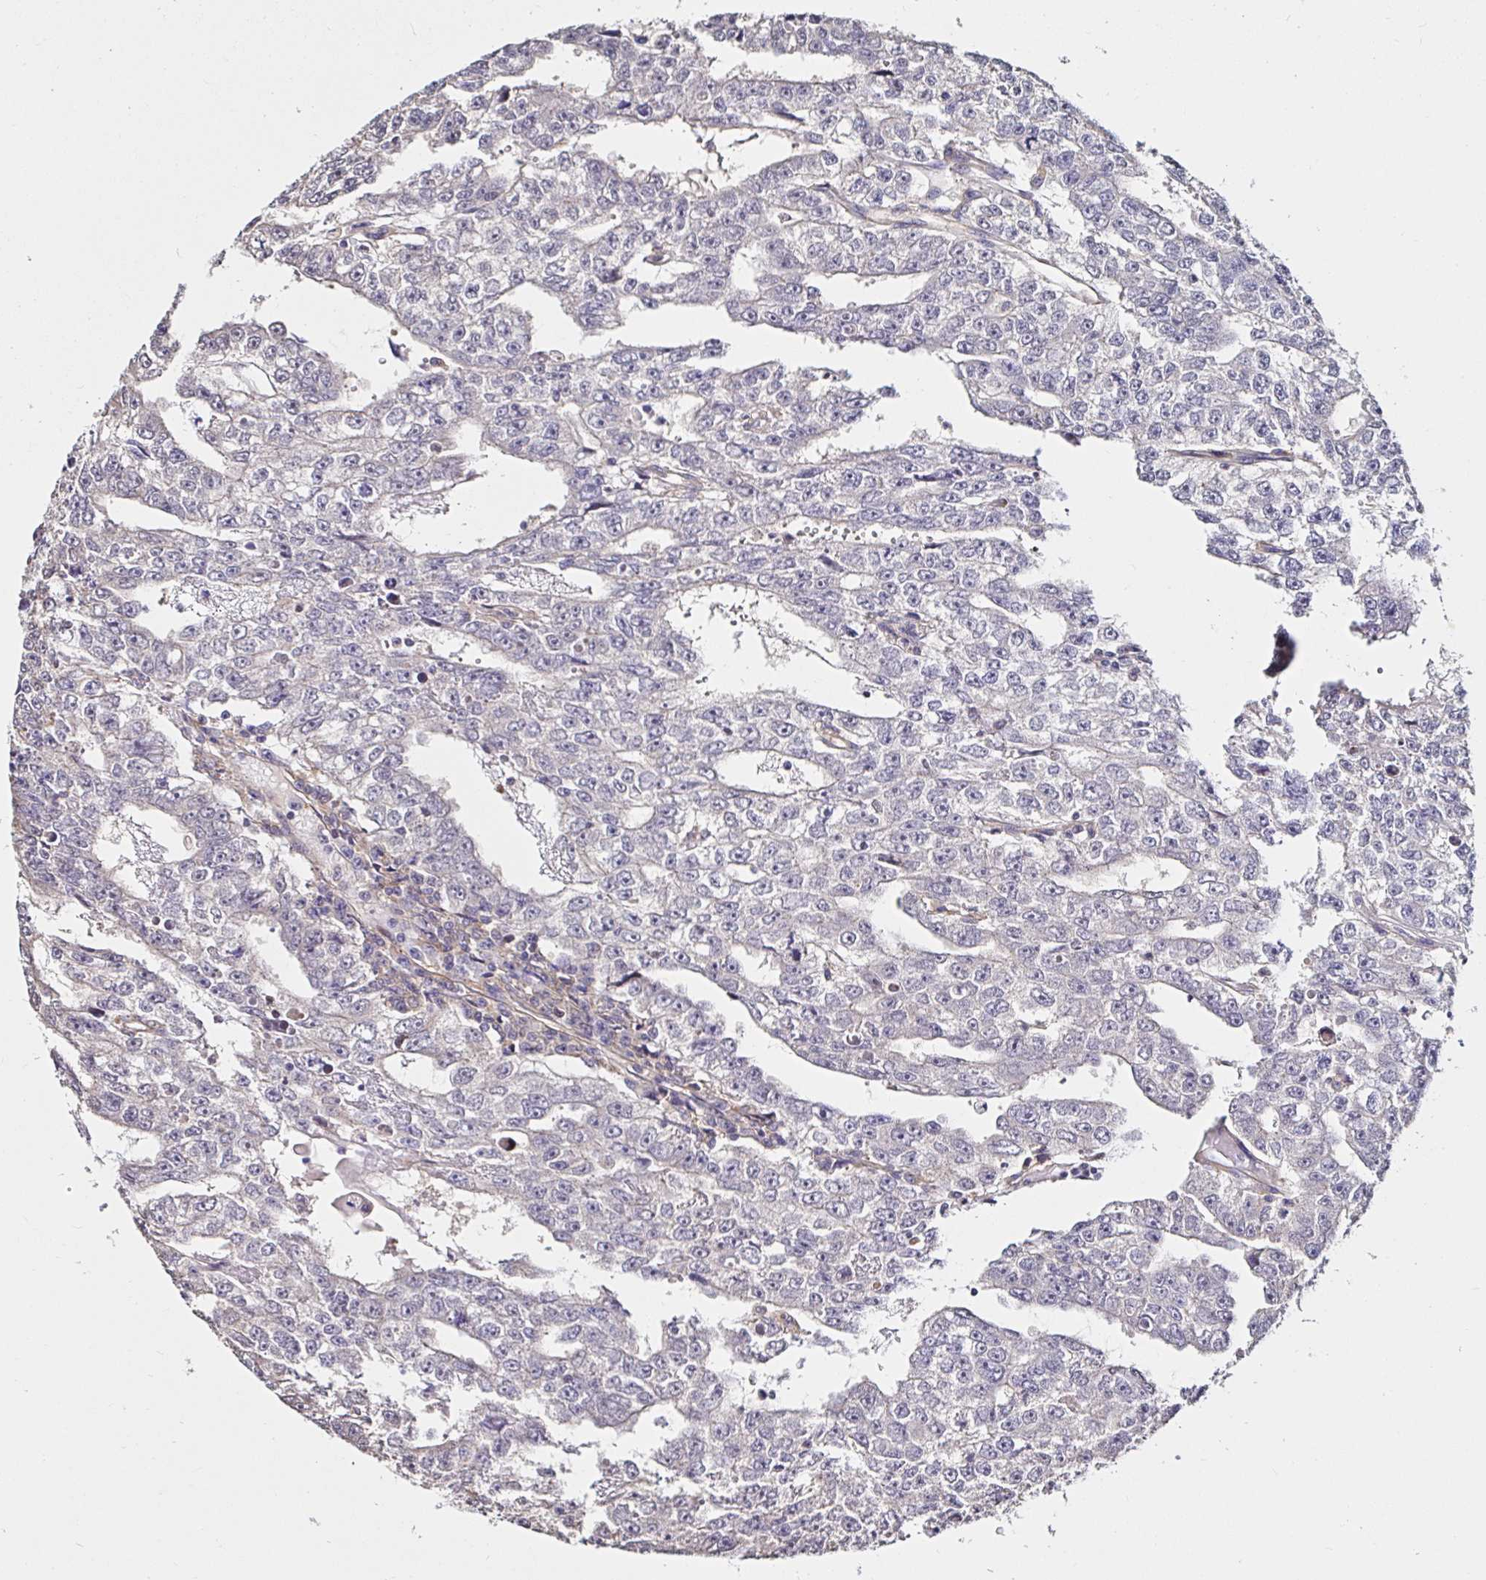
{"staining": {"intensity": "negative", "quantity": "none", "location": "none"}, "tissue": "testis cancer", "cell_type": "Tumor cells", "image_type": "cancer", "snomed": [{"axis": "morphology", "description": "Carcinoma, Embryonal, NOS"}, {"axis": "topography", "description": "Testis"}], "caption": "Tumor cells are negative for protein expression in human testis embryonal carcinoma. (IHC, brightfield microscopy, high magnification).", "gene": "RSRP1", "patient": {"sex": "male", "age": 20}}